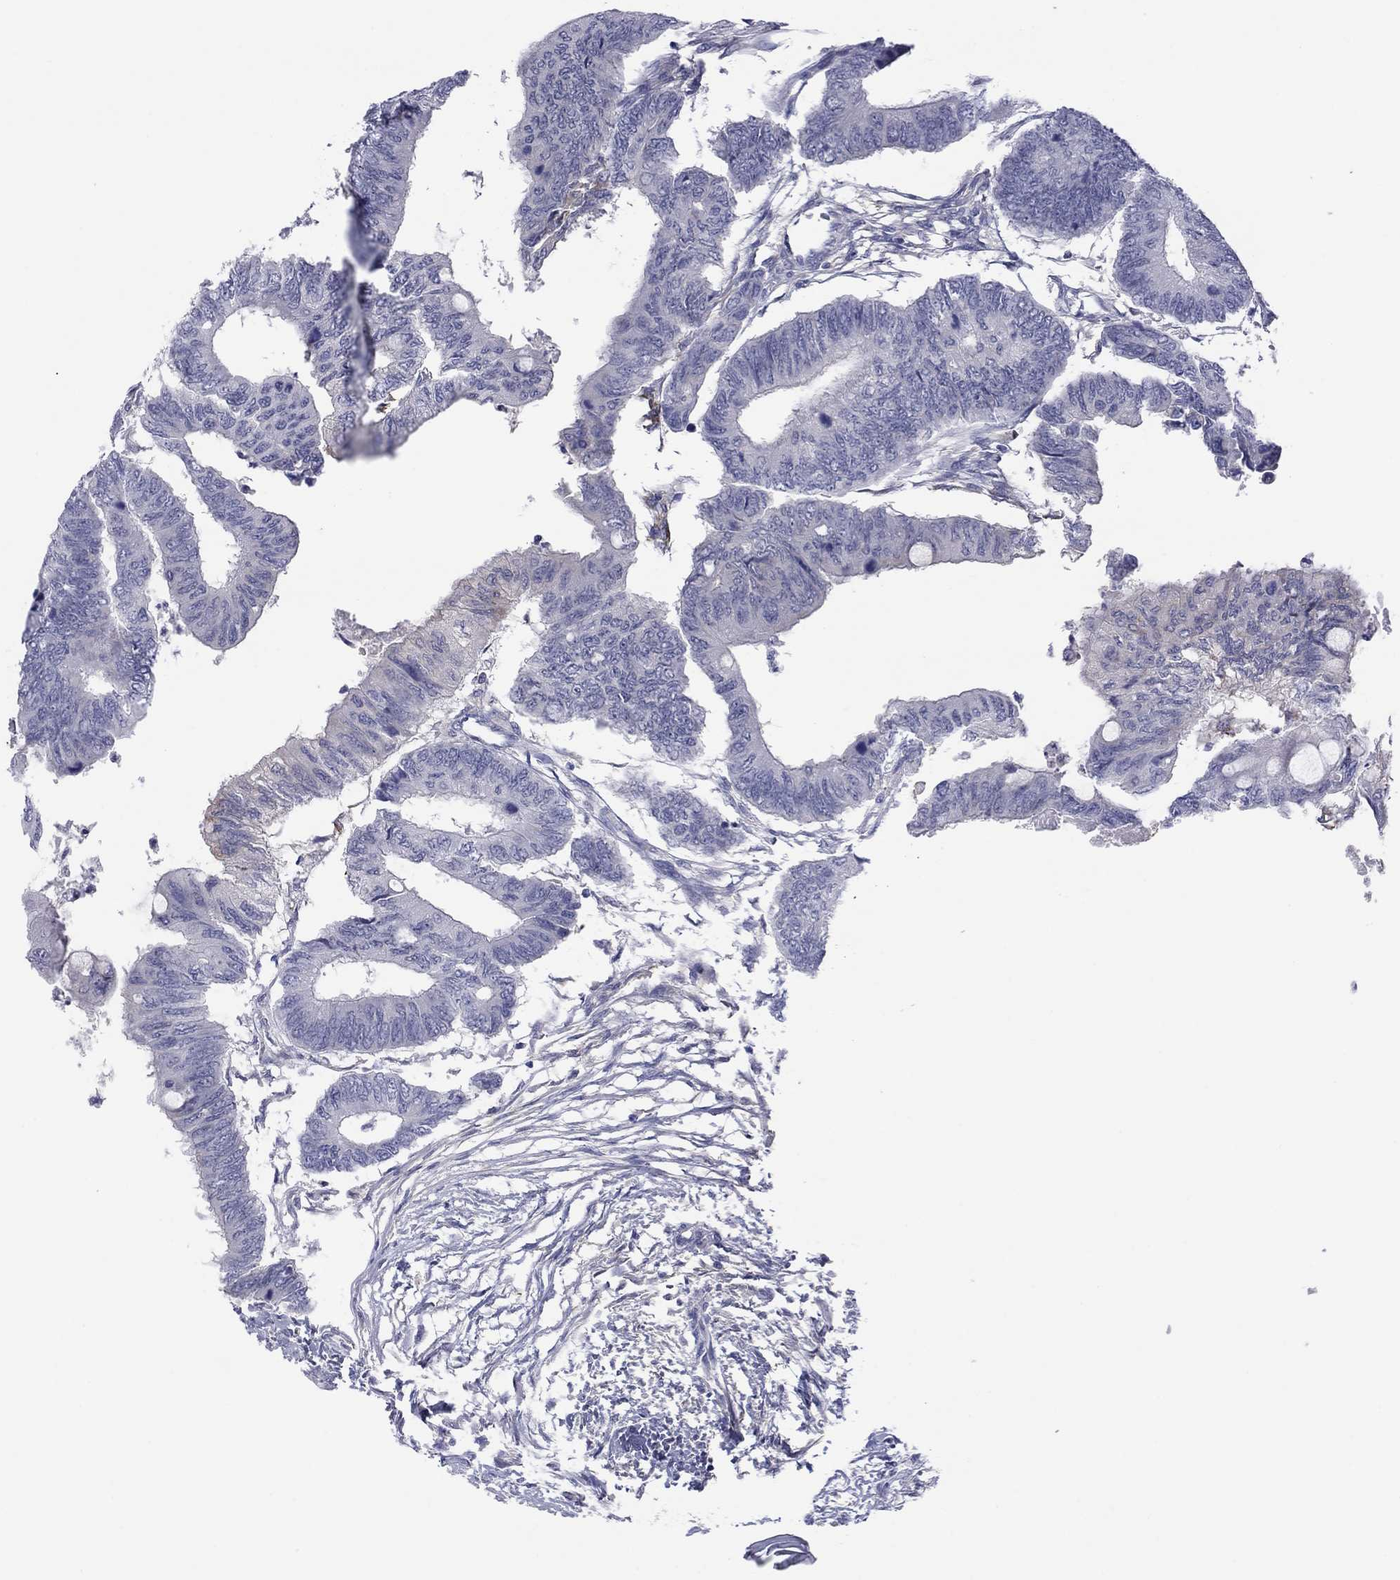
{"staining": {"intensity": "negative", "quantity": "none", "location": "none"}, "tissue": "colorectal cancer", "cell_type": "Tumor cells", "image_type": "cancer", "snomed": [{"axis": "morphology", "description": "Normal tissue, NOS"}, {"axis": "morphology", "description": "Adenocarcinoma, NOS"}, {"axis": "topography", "description": "Rectum"}, {"axis": "topography", "description": "Peripheral nerve tissue"}], "caption": "Tumor cells show no significant positivity in colorectal cancer.", "gene": "CYP2B6", "patient": {"sex": "male", "age": 92}}